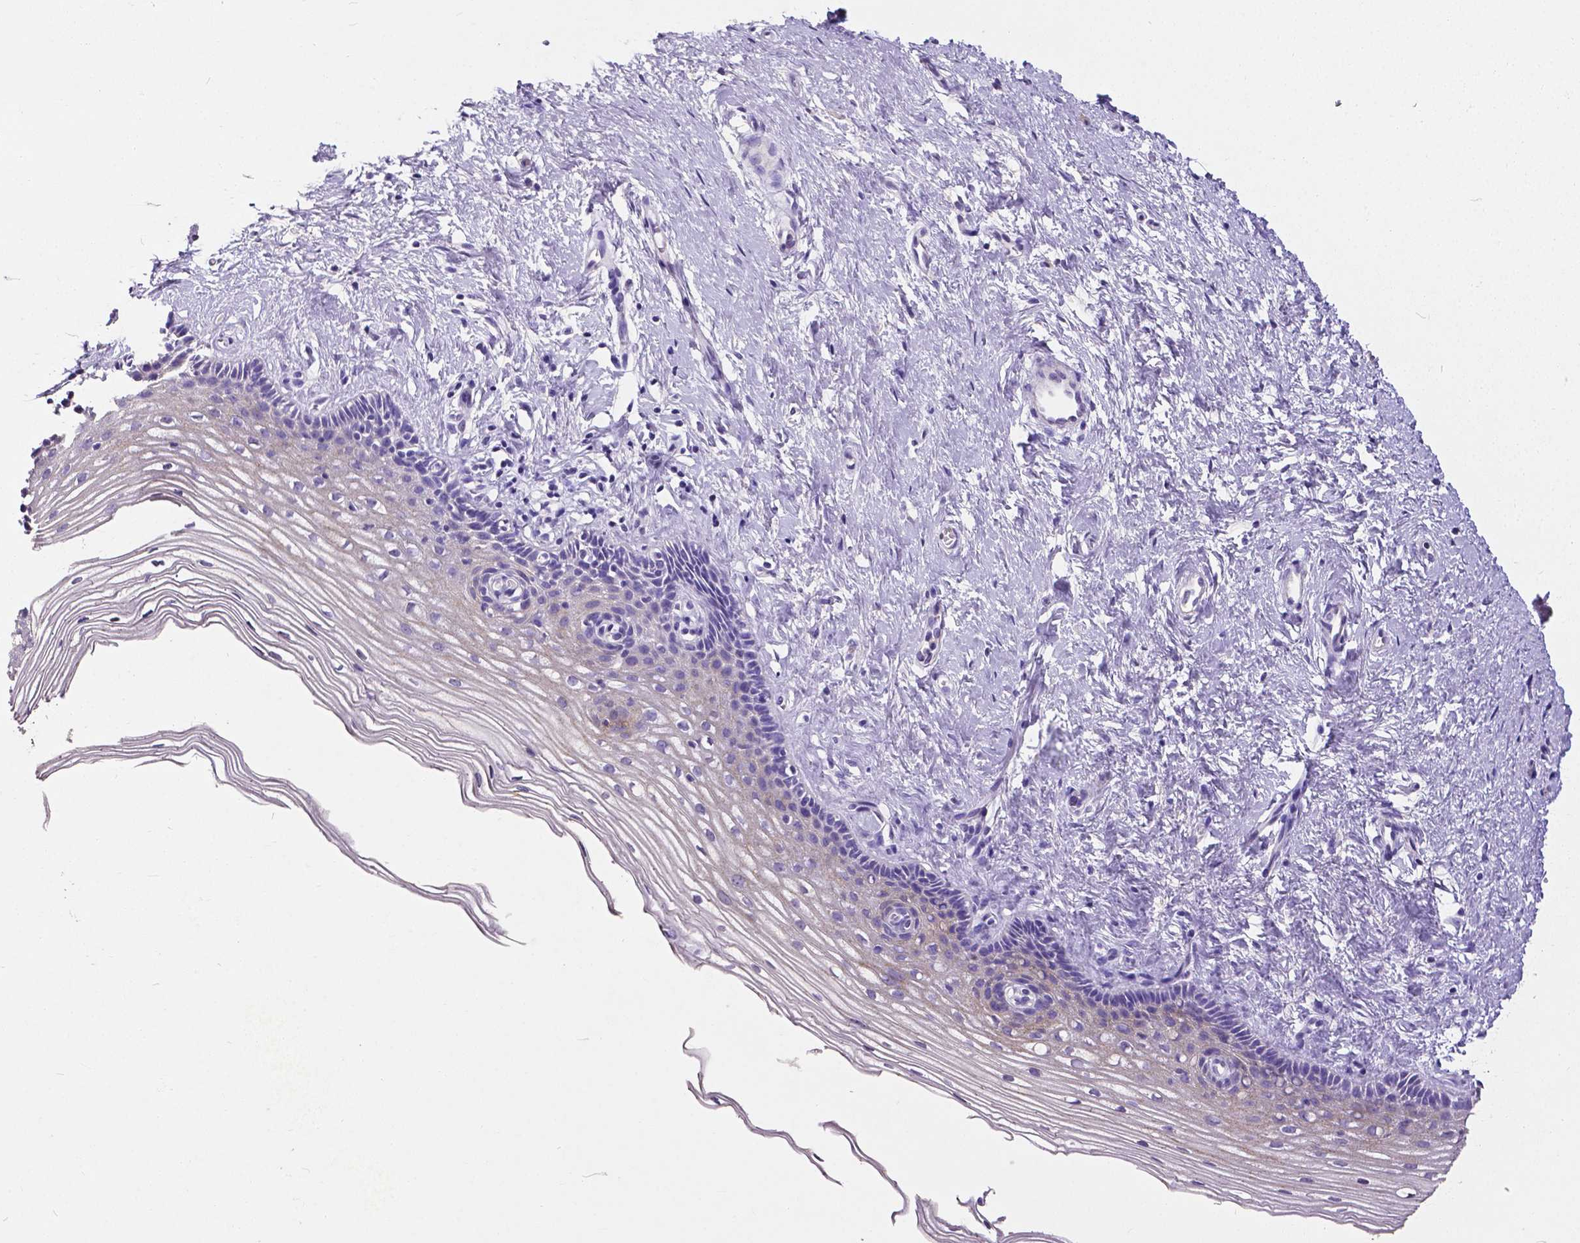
{"staining": {"intensity": "negative", "quantity": "none", "location": "none"}, "tissue": "cervix", "cell_type": "Glandular cells", "image_type": "normal", "snomed": [{"axis": "morphology", "description": "Normal tissue, NOS"}, {"axis": "topography", "description": "Cervix"}], "caption": "Immunohistochemistry micrograph of unremarkable cervix stained for a protein (brown), which displays no staining in glandular cells.", "gene": "OCLN", "patient": {"sex": "female", "age": 40}}